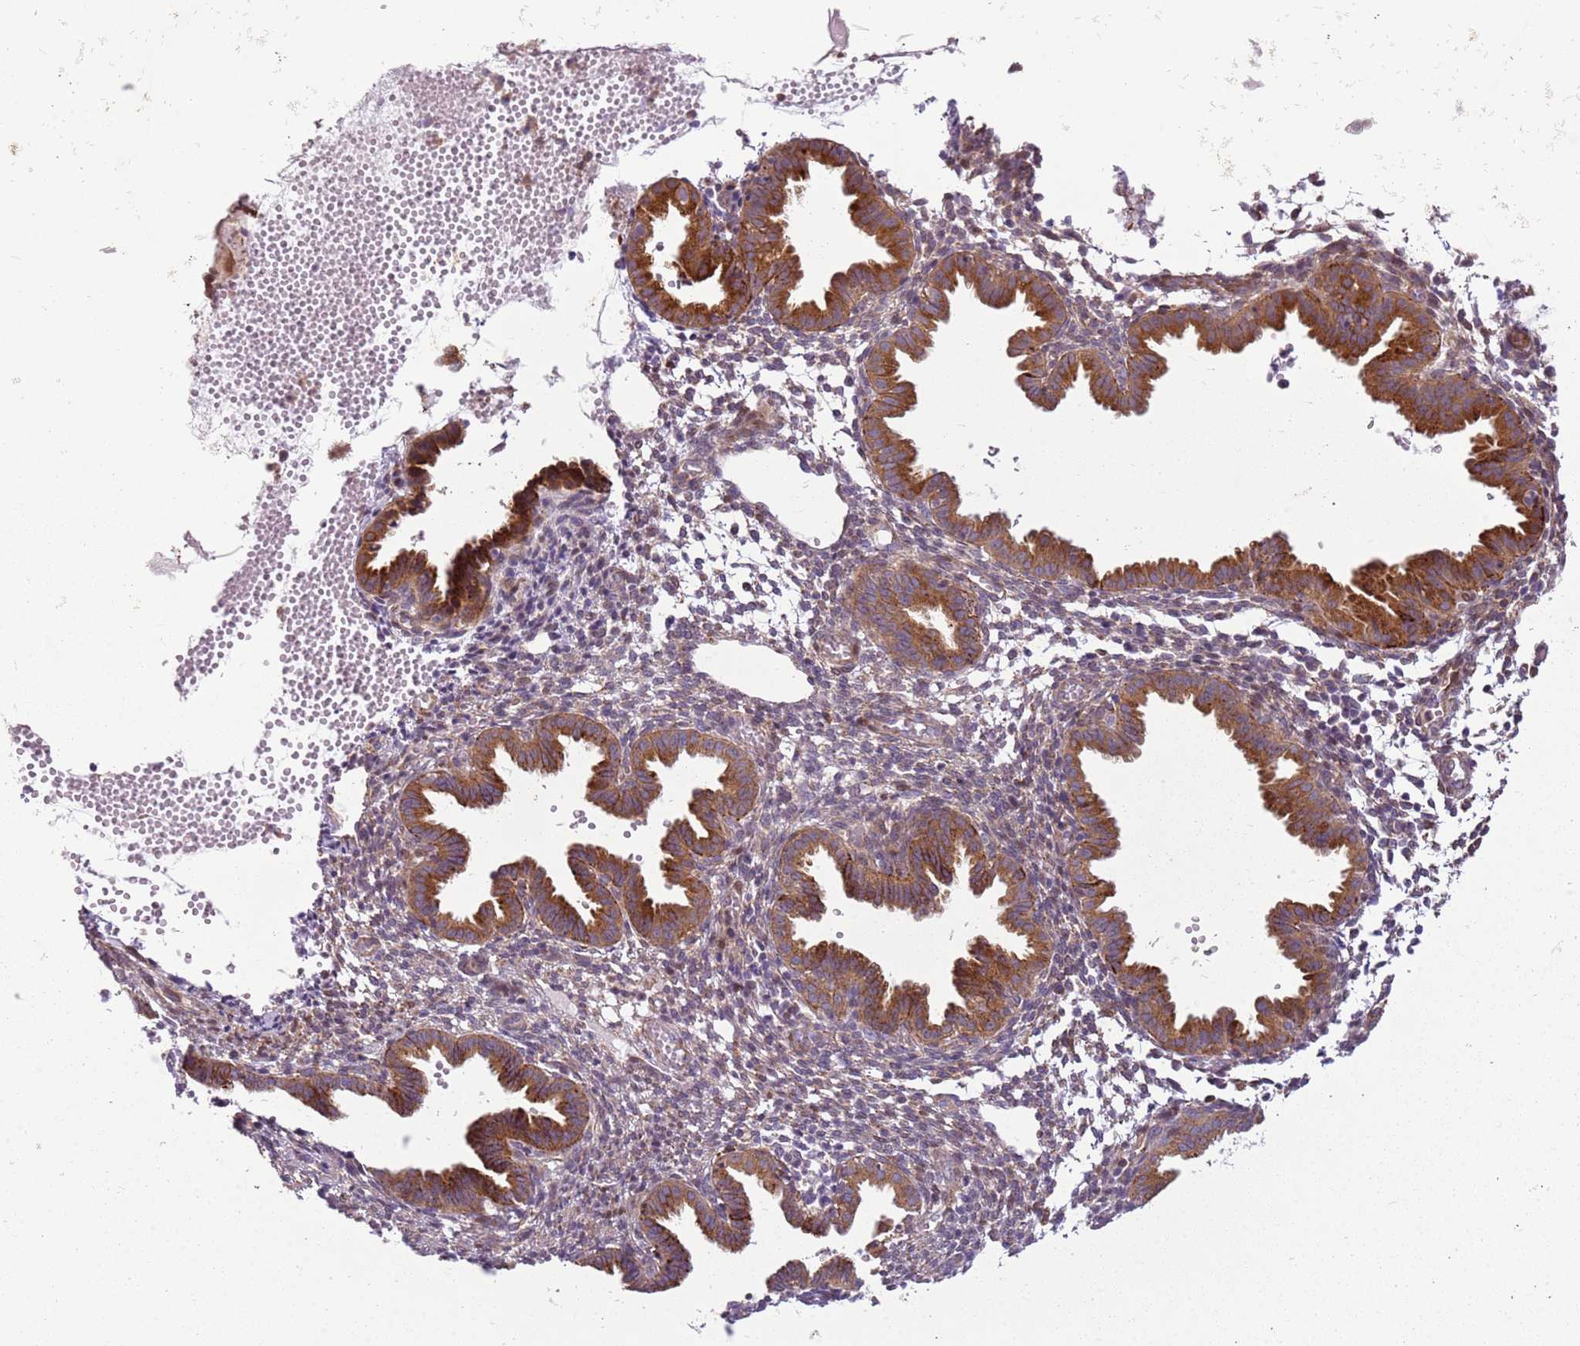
{"staining": {"intensity": "weak", "quantity": "<25%", "location": "cytoplasmic/membranous"}, "tissue": "endometrium", "cell_type": "Cells in endometrial stroma", "image_type": "normal", "snomed": [{"axis": "morphology", "description": "Normal tissue, NOS"}, {"axis": "topography", "description": "Endometrium"}], "caption": "The micrograph shows no staining of cells in endometrial stroma in unremarkable endometrium.", "gene": "PVRIG", "patient": {"sex": "female", "age": 33}}